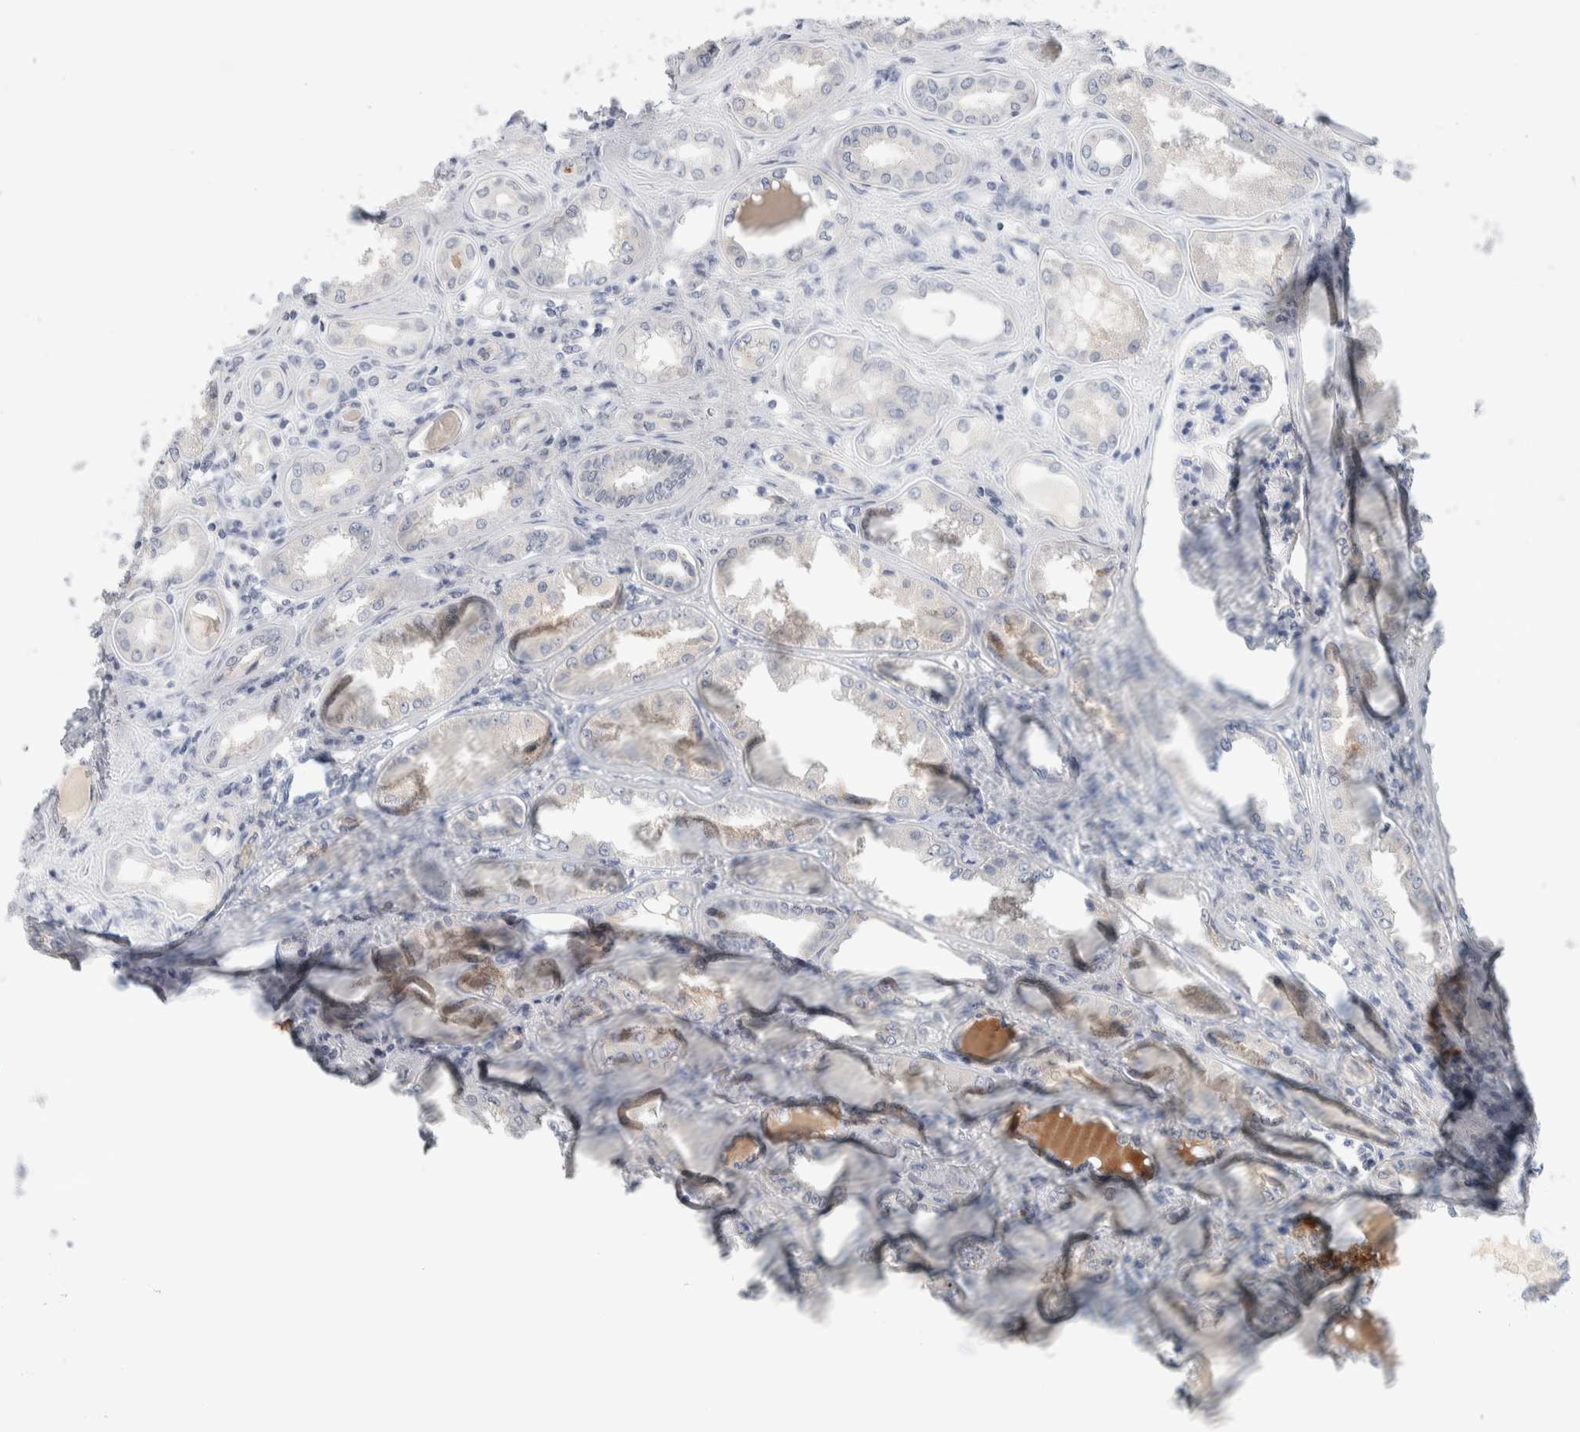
{"staining": {"intensity": "negative", "quantity": "none", "location": "none"}, "tissue": "kidney", "cell_type": "Cells in glomeruli", "image_type": "normal", "snomed": [{"axis": "morphology", "description": "Normal tissue, NOS"}, {"axis": "topography", "description": "Kidney"}], "caption": "The immunohistochemistry (IHC) image has no significant staining in cells in glomeruli of kidney.", "gene": "DNAJB6", "patient": {"sex": "female", "age": 56}}